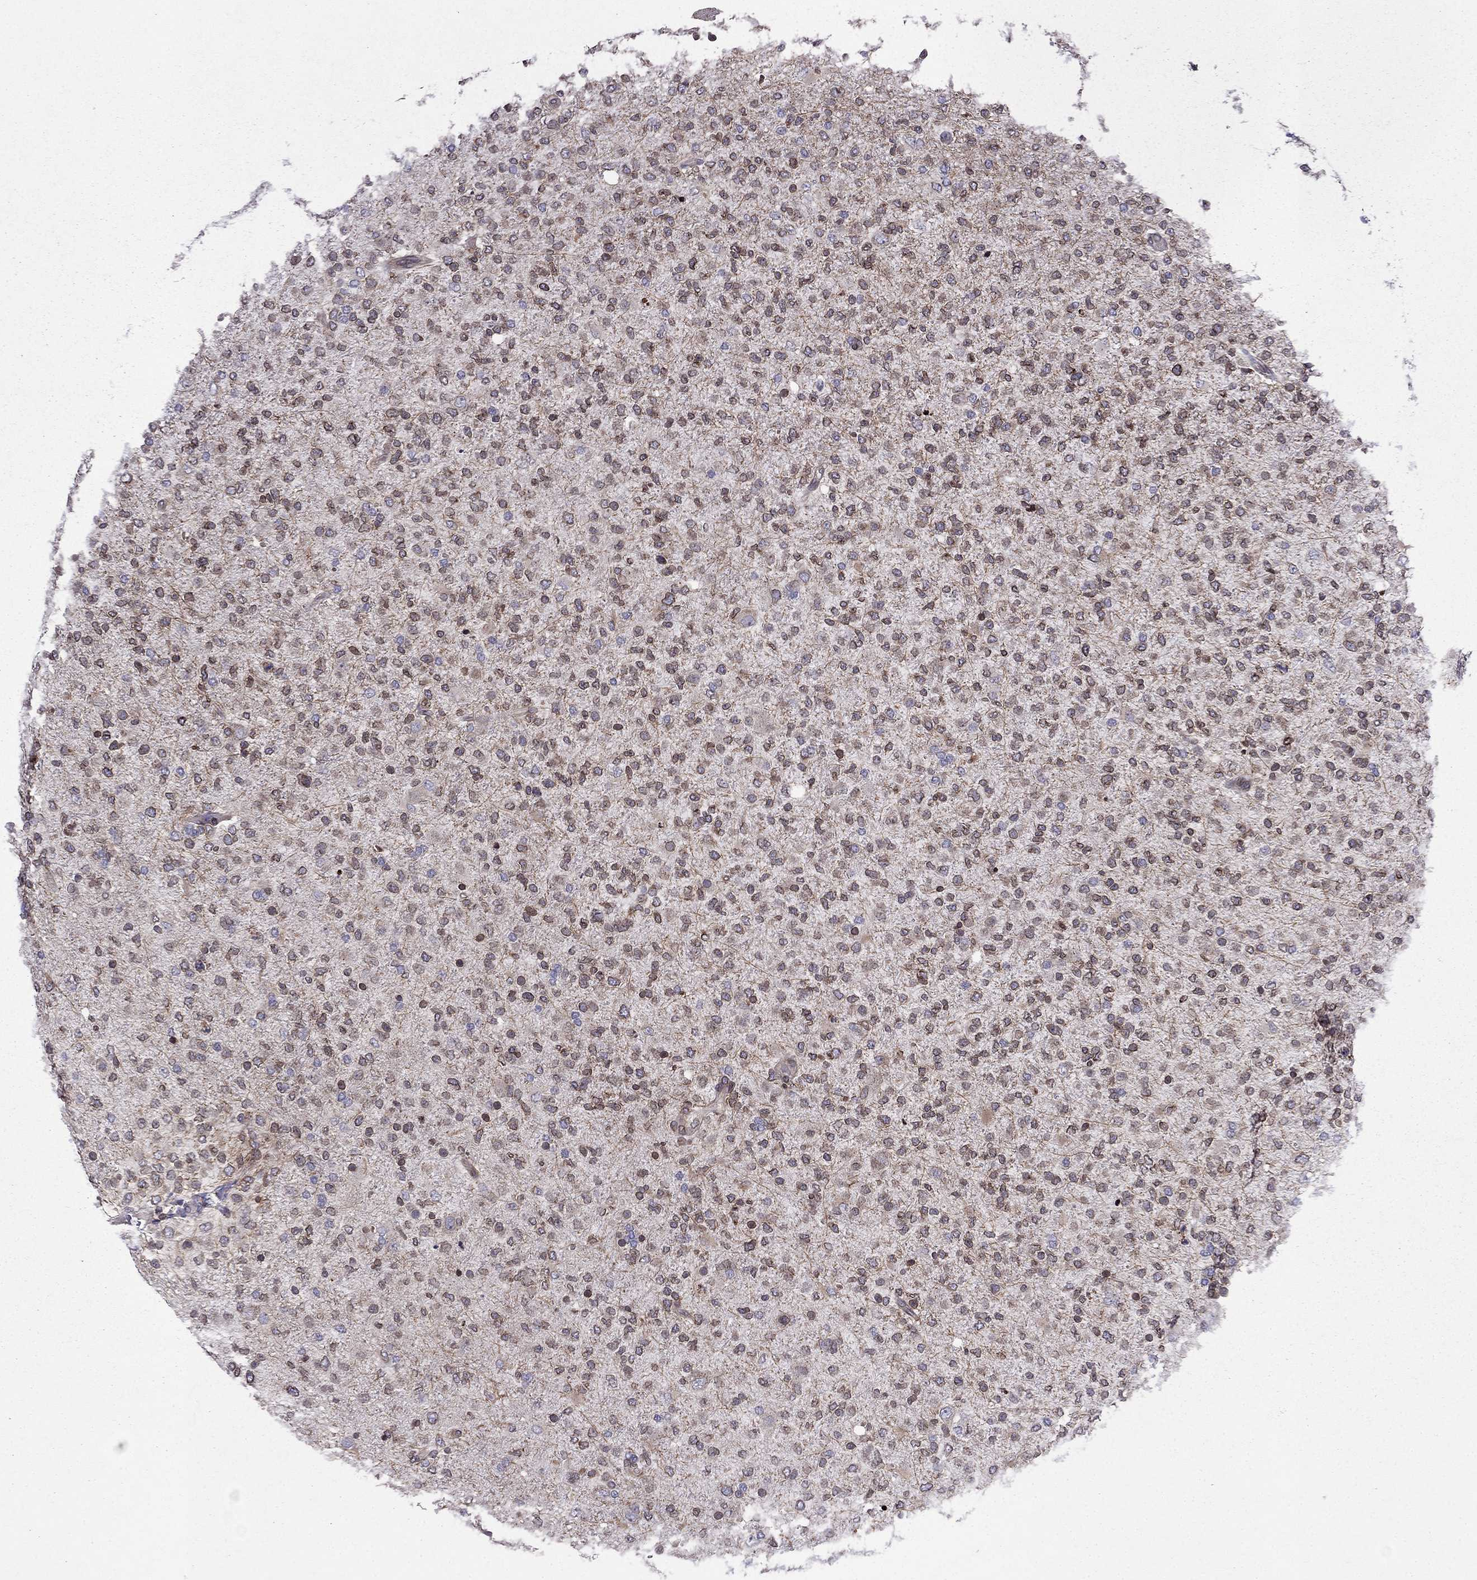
{"staining": {"intensity": "moderate", "quantity": "25%-75%", "location": "nuclear"}, "tissue": "glioma", "cell_type": "Tumor cells", "image_type": "cancer", "snomed": [{"axis": "morphology", "description": "Glioma, malignant, High grade"}, {"axis": "topography", "description": "Cerebral cortex"}], "caption": "Glioma stained for a protein (brown) demonstrates moderate nuclear positive positivity in approximately 25%-75% of tumor cells.", "gene": "CDC42BPA", "patient": {"sex": "male", "age": 70}}